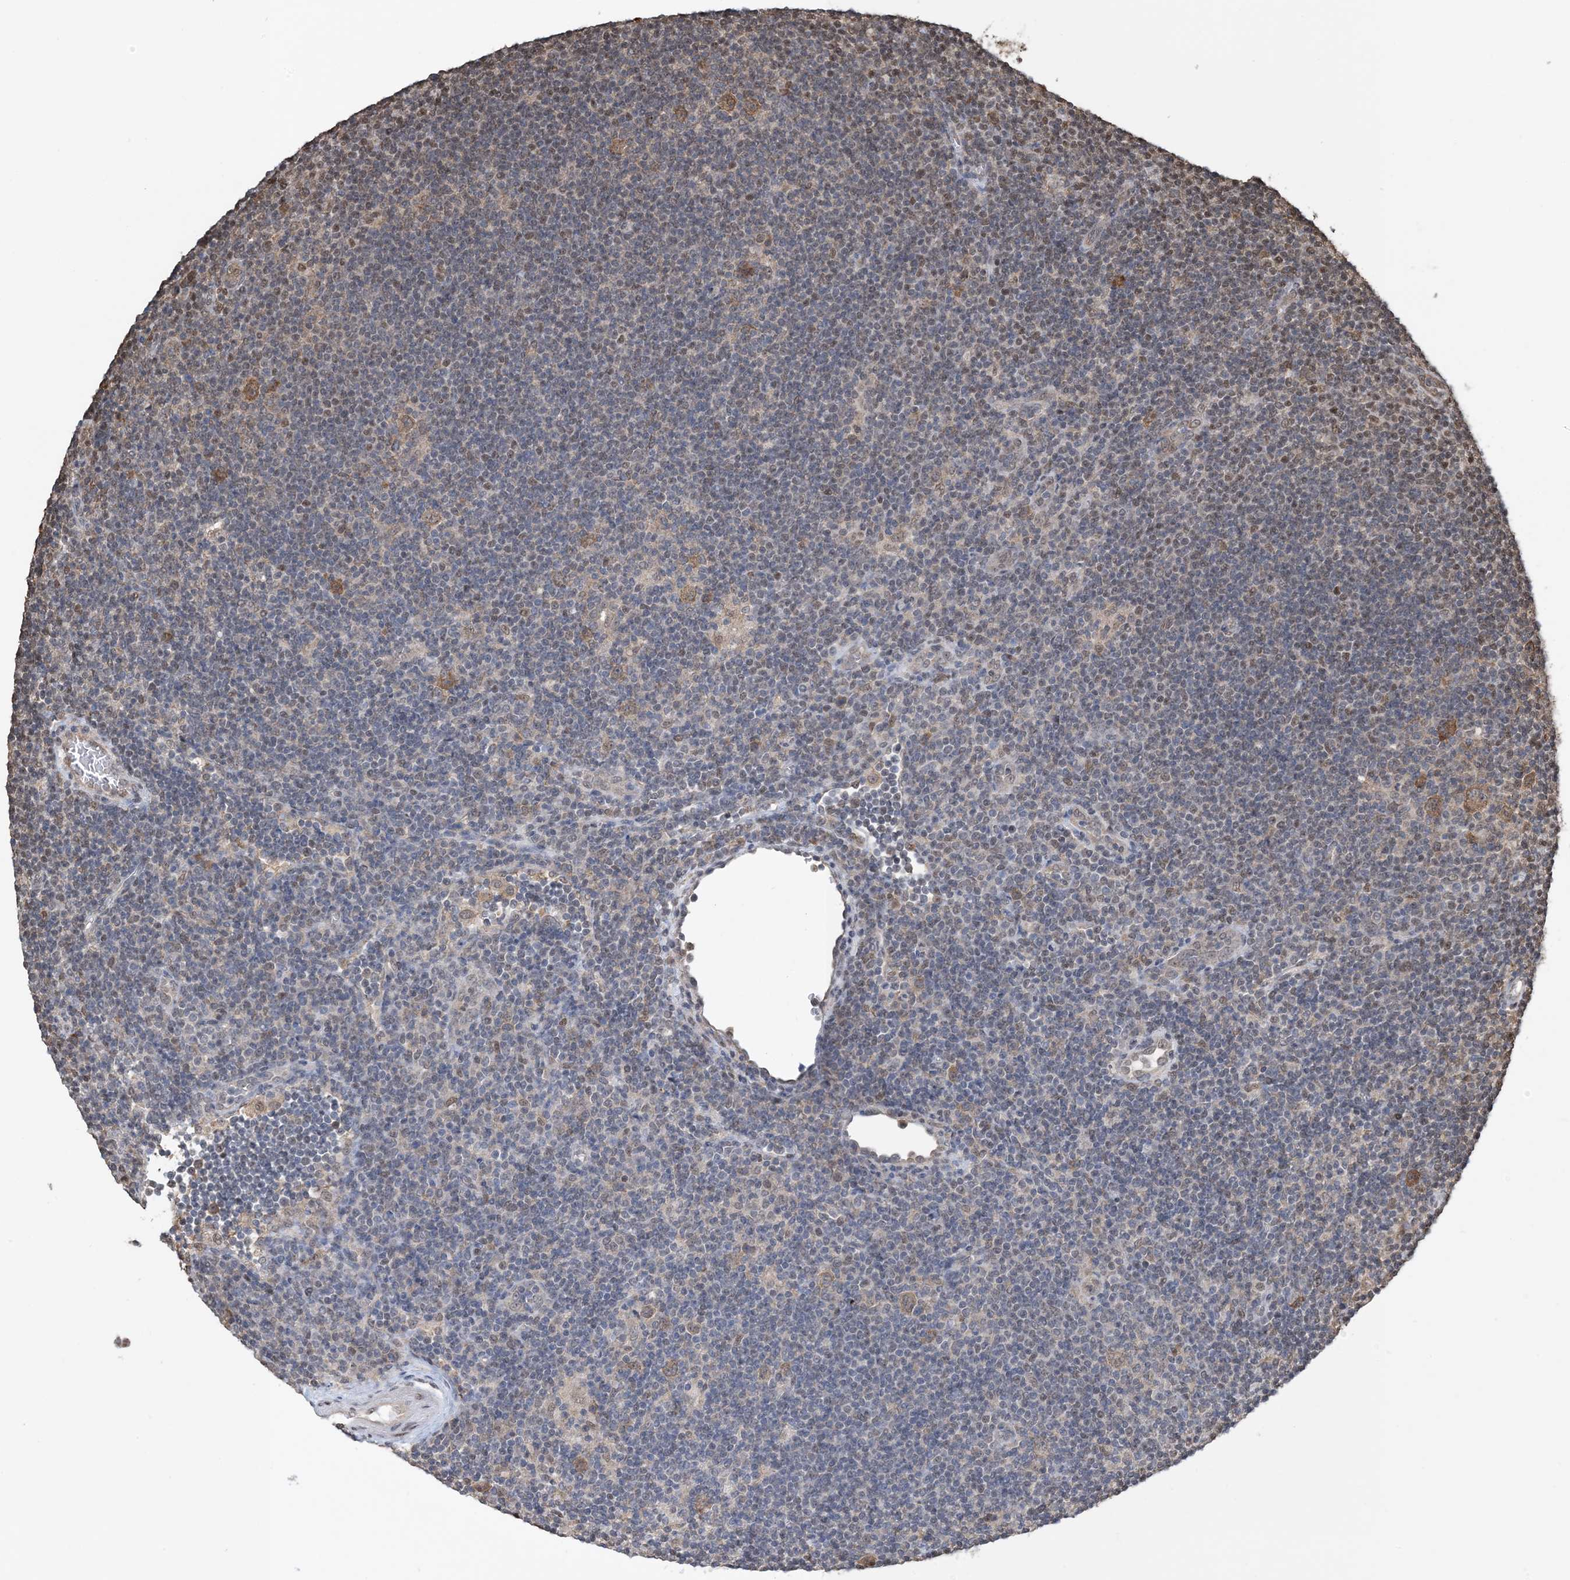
{"staining": {"intensity": "moderate", "quantity": ">75%", "location": "cytoplasmic/membranous,nuclear"}, "tissue": "lymphoma", "cell_type": "Tumor cells", "image_type": "cancer", "snomed": [{"axis": "morphology", "description": "Hodgkin's disease, NOS"}, {"axis": "topography", "description": "Lymph node"}], "caption": "A histopathology image showing moderate cytoplasmic/membranous and nuclear positivity in about >75% of tumor cells in Hodgkin's disease, as visualized by brown immunohistochemical staining.", "gene": "HSPA1A", "patient": {"sex": "female", "age": 57}}